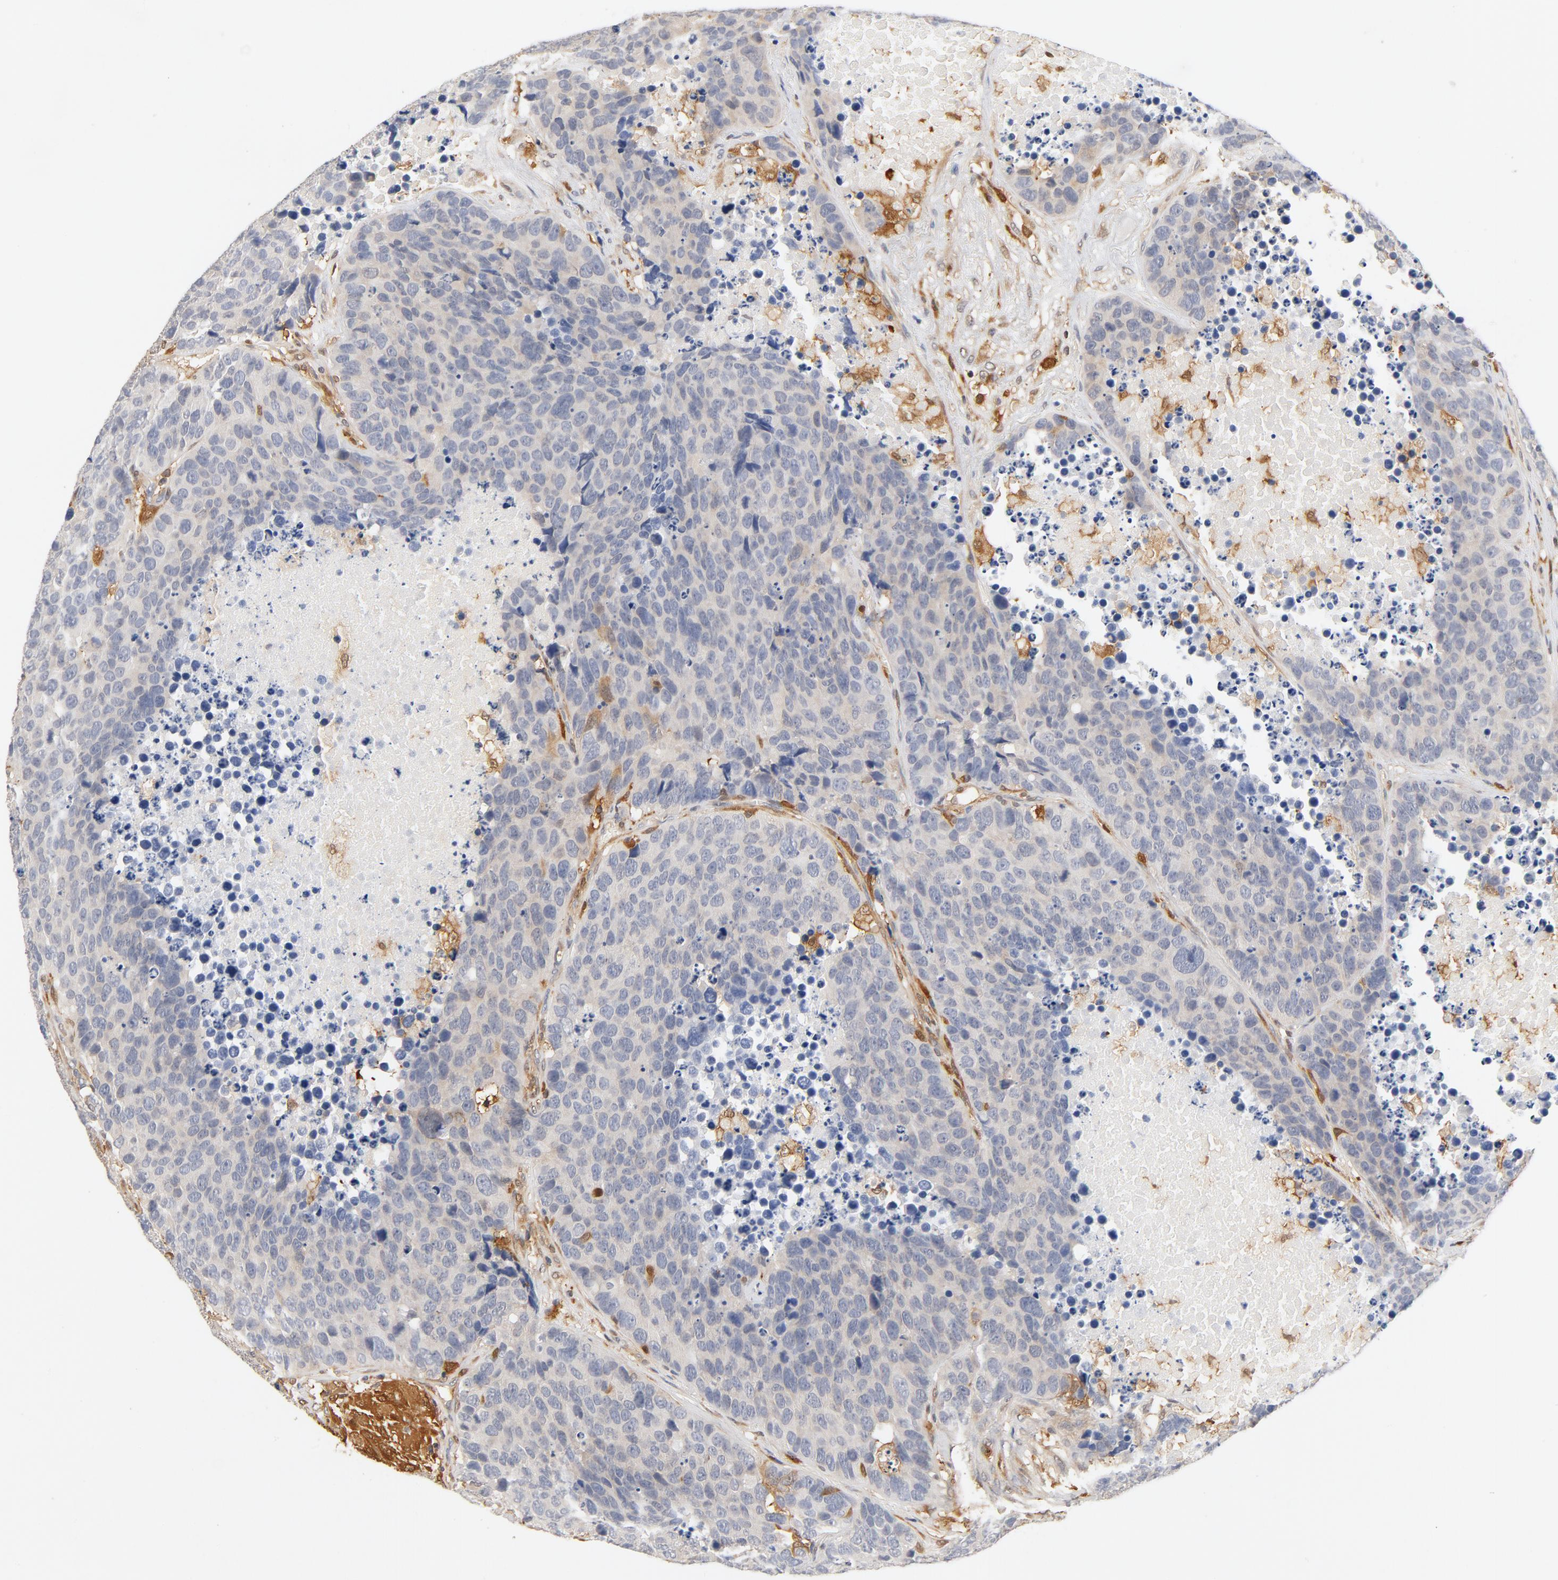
{"staining": {"intensity": "weak", "quantity": "<25%", "location": "cytoplasmic/membranous"}, "tissue": "carcinoid", "cell_type": "Tumor cells", "image_type": "cancer", "snomed": [{"axis": "morphology", "description": "Carcinoid, malignant, NOS"}, {"axis": "topography", "description": "Lung"}], "caption": "Tumor cells show no significant protein staining in carcinoid.", "gene": "STAT1", "patient": {"sex": "male", "age": 60}}